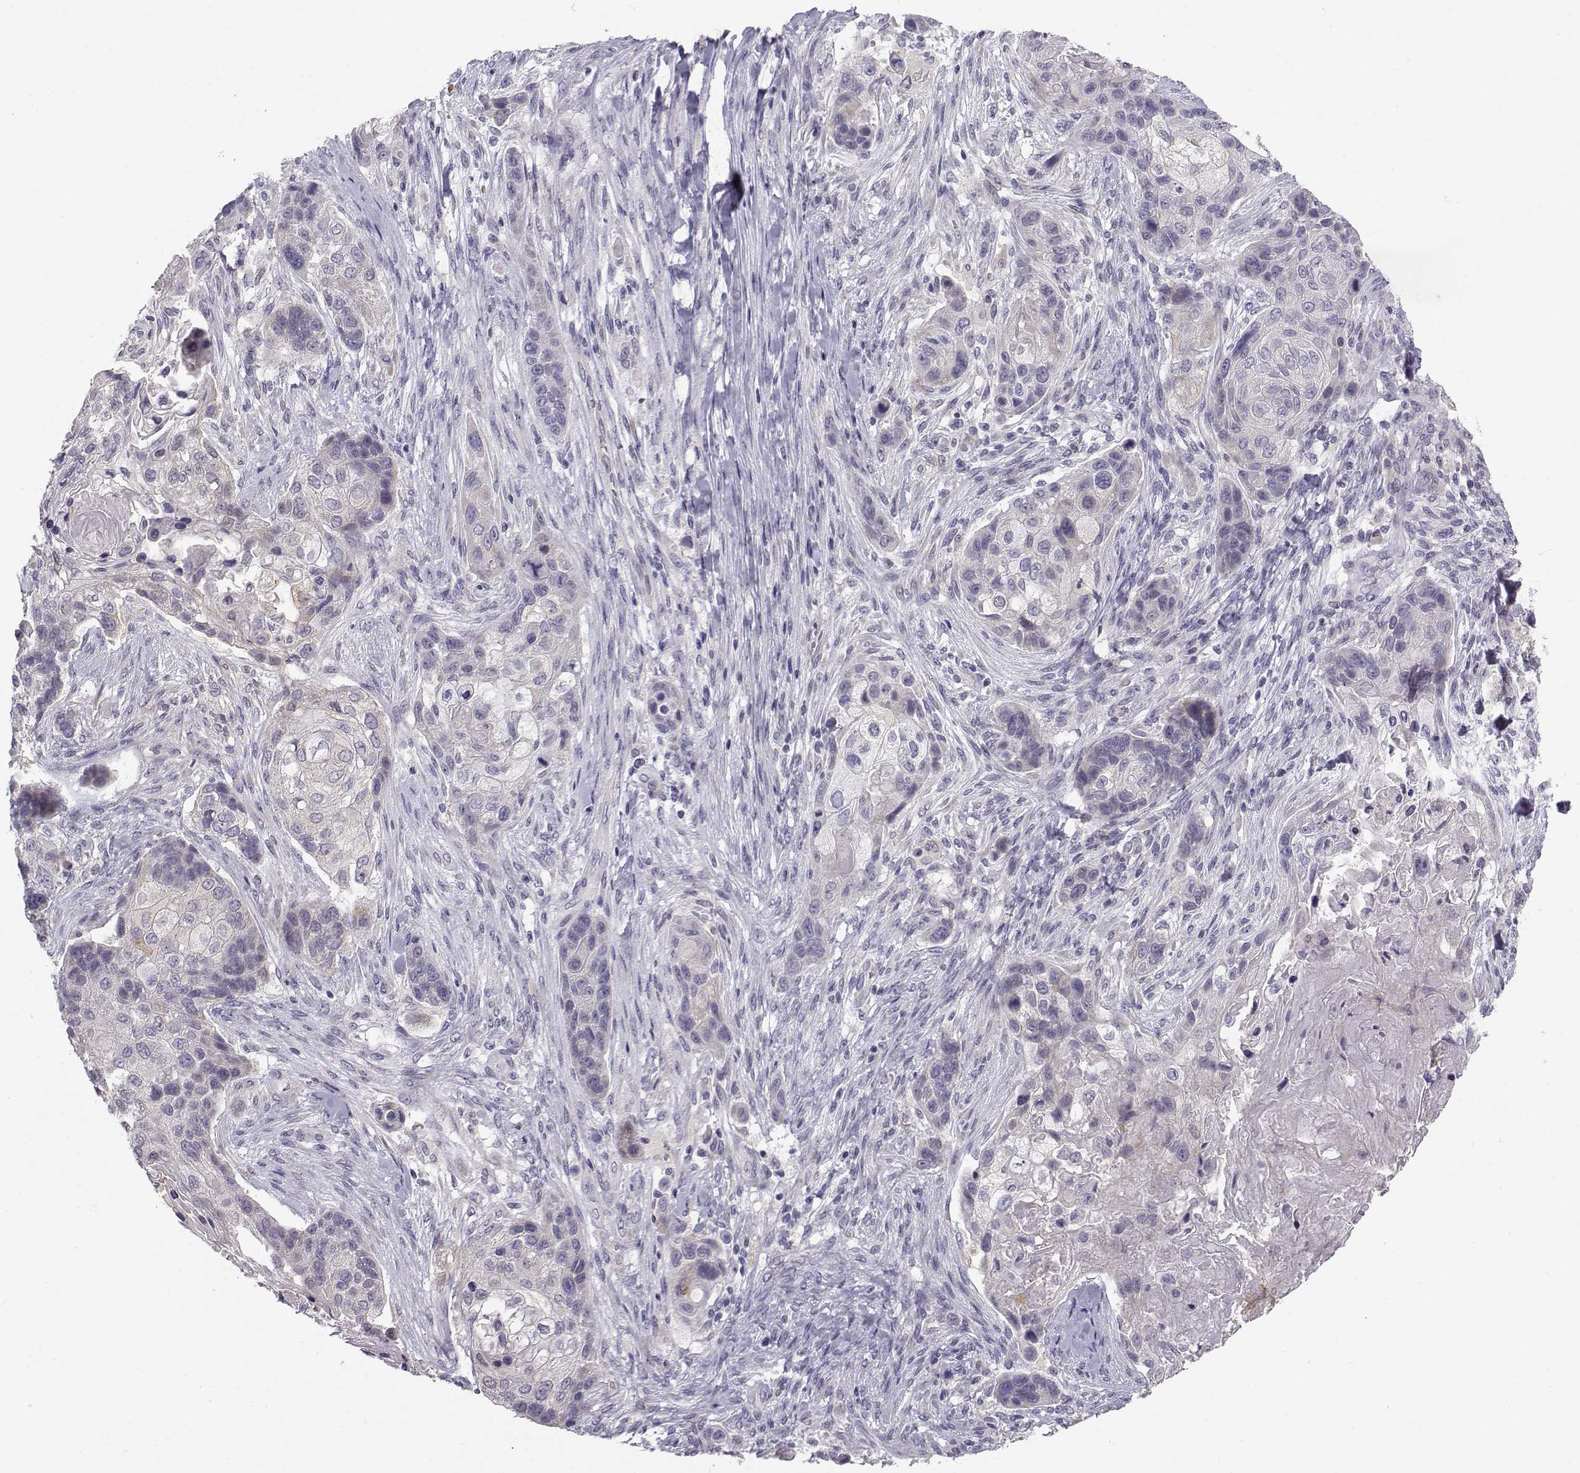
{"staining": {"intensity": "weak", "quantity": "25%-75%", "location": "cytoplasmic/membranous"}, "tissue": "lung cancer", "cell_type": "Tumor cells", "image_type": "cancer", "snomed": [{"axis": "morphology", "description": "Squamous cell carcinoma, NOS"}, {"axis": "topography", "description": "Lung"}], "caption": "IHC histopathology image of lung cancer (squamous cell carcinoma) stained for a protein (brown), which demonstrates low levels of weak cytoplasmic/membranous expression in approximately 25%-75% of tumor cells.", "gene": "ACSL6", "patient": {"sex": "male", "age": 69}}